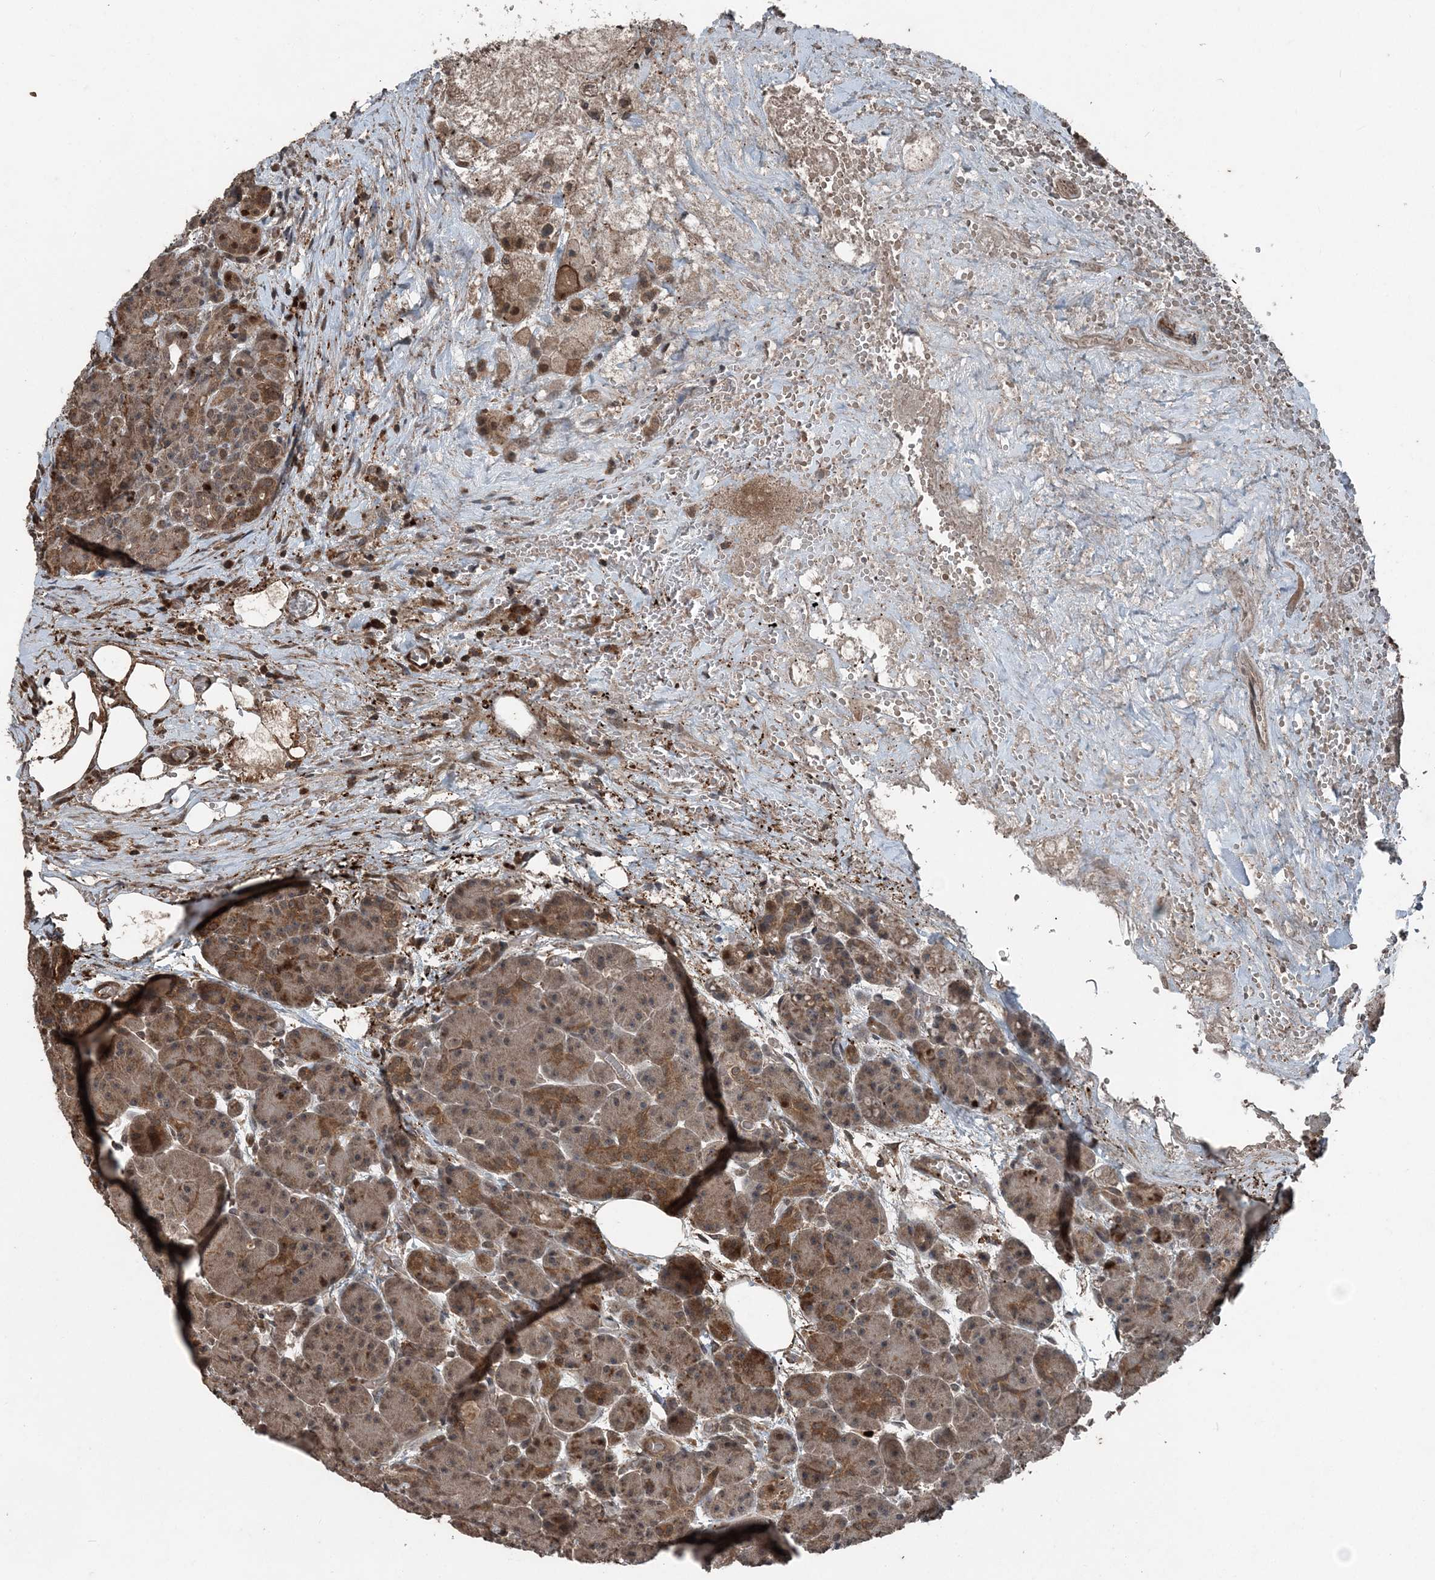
{"staining": {"intensity": "moderate", "quantity": ">75%", "location": "cytoplasmic/membranous"}, "tissue": "pancreas", "cell_type": "Exocrine glandular cells", "image_type": "normal", "snomed": [{"axis": "morphology", "description": "Normal tissue, NOS"}, {"axis": "topography", "description": "Pancreas"}], "caption": "Approximately >75% of exocrine glandular cells in normal human pancreas exhibit moderate cytoplasmic/membranous protein expression as visualized by brown immunohistochemical staining.", "gene": "CFL1", "patient": {"sex": "male", "age": 63}}